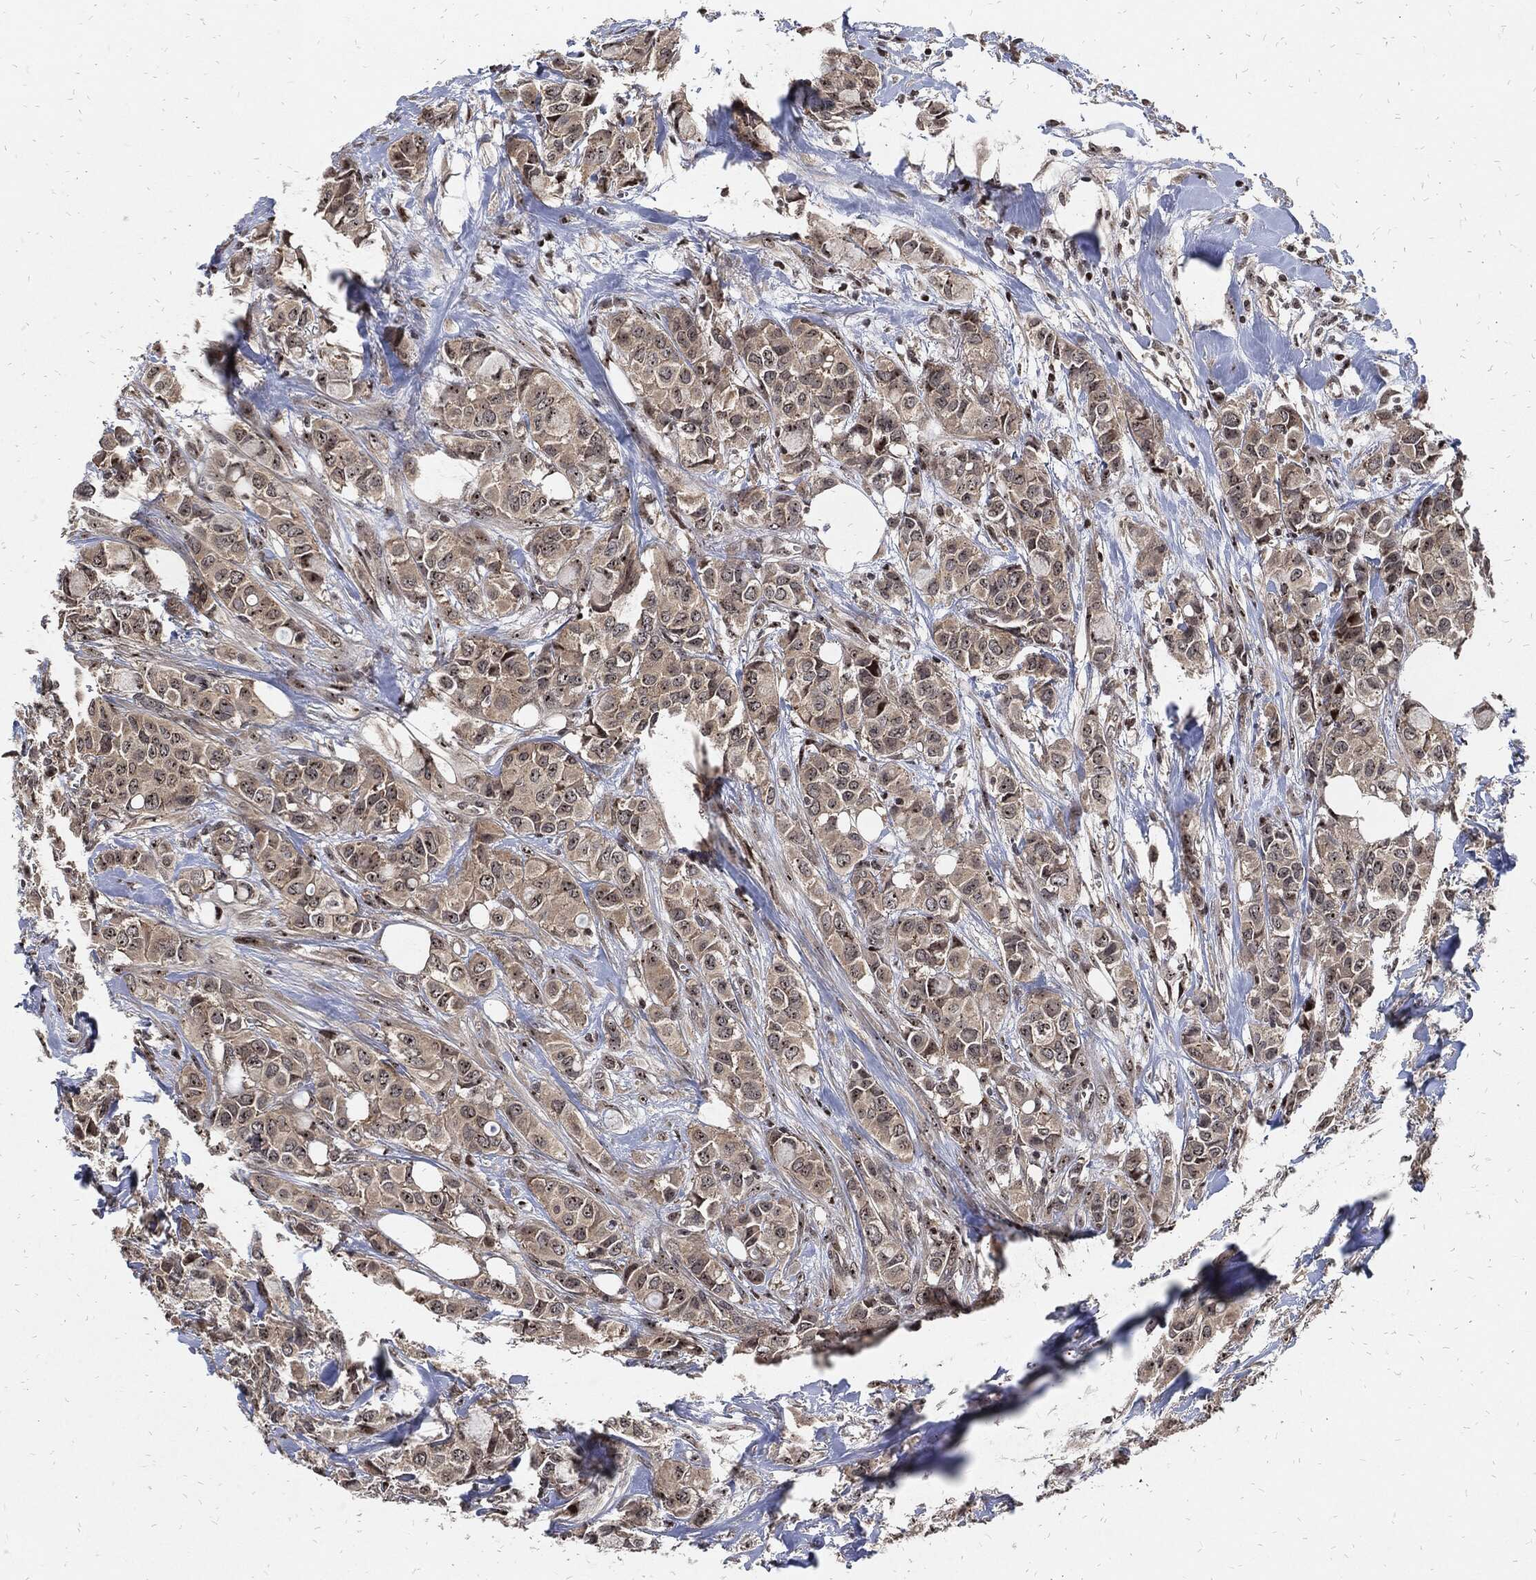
{"staining": {"intensity": "weak", "quantity": ">75%", "location": "cytoplasmic/membranous,nuclear"}, "tissue": "breast cancer", "cell_type": "Tumor cells", "image_type": "cancer", "snomed": [{"axis": "morphology", "description": "Duct carcinoma"}, {"axis": "topography", "description": "Breast"}], "caption": "This is an image of immunohistochemistry (IHC) staining of breast cancer, which shows weak staining in the cytoplasmic/membranous and nuclear of tumor cells.", "gene": "ZNF775", "patient": {"sex": "female", "age": 85}}